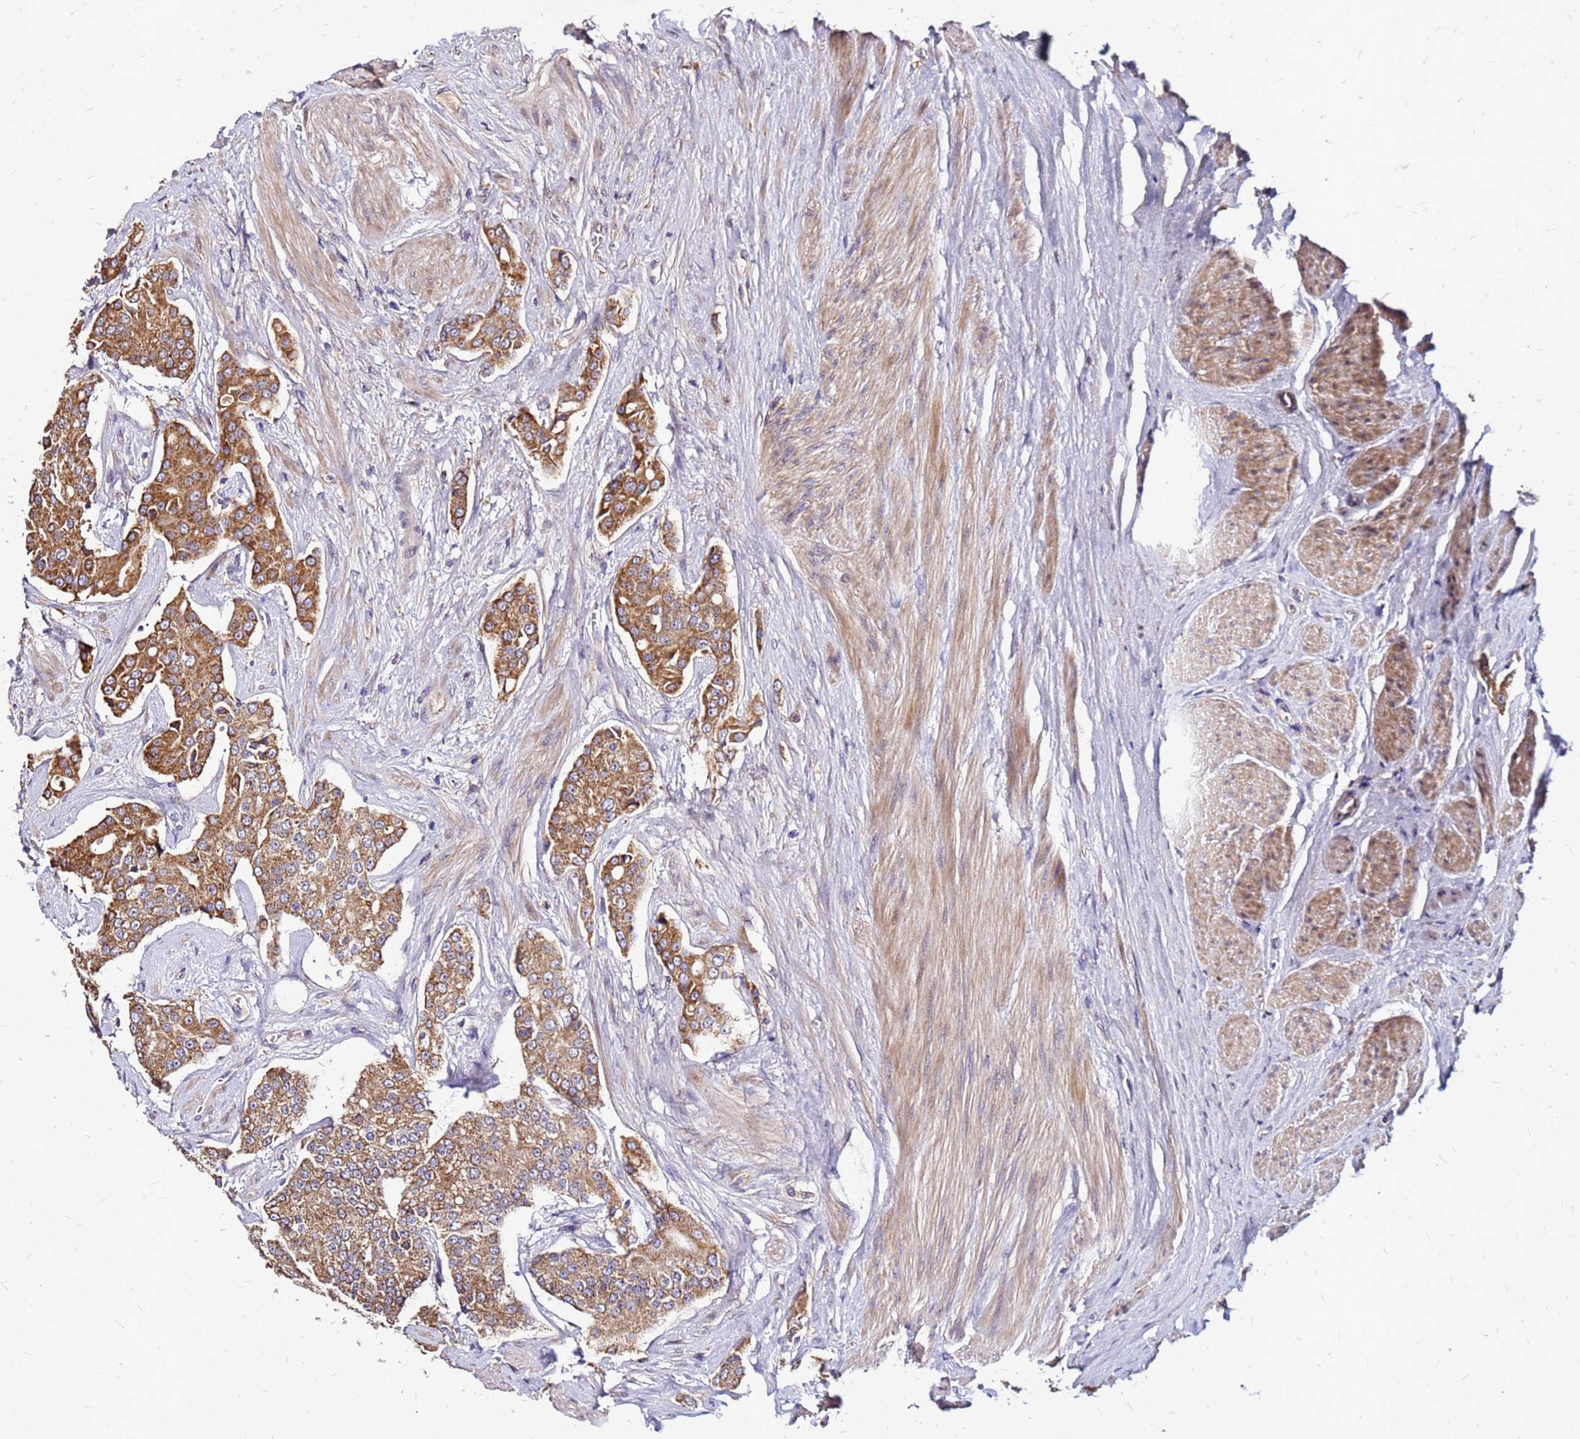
{"staining": {"intensity": "moderate", "quantity": ">75%", "location": "cytoplasmic/membranous"}, "tissue": "prostate cancer", "cell_type": "Tumor cells", "image_type": "cancer", "snomed": [{"axis": "morphology", "description": "Adenocarcinoma, High grade"}, {"axis": "topography", "description": "Prostate"}], "caption": "High-magnification brightfield microscopy of prostate cancer stained with DAB (3,3'-diaminobenzidine) (brown) and counterstained with hematoxylin (blue). tumor cells exhibit moderate cytoplasmic/membranous positivity is appreciated in approximately>75% of cells. The staining is performed using DAB brown chromogen to label protein expression. The nuclei are counter-stained blue using hematoxylin.", "gene": "ARHGEF5", "patient": {"sex": "male", "age": 71}}